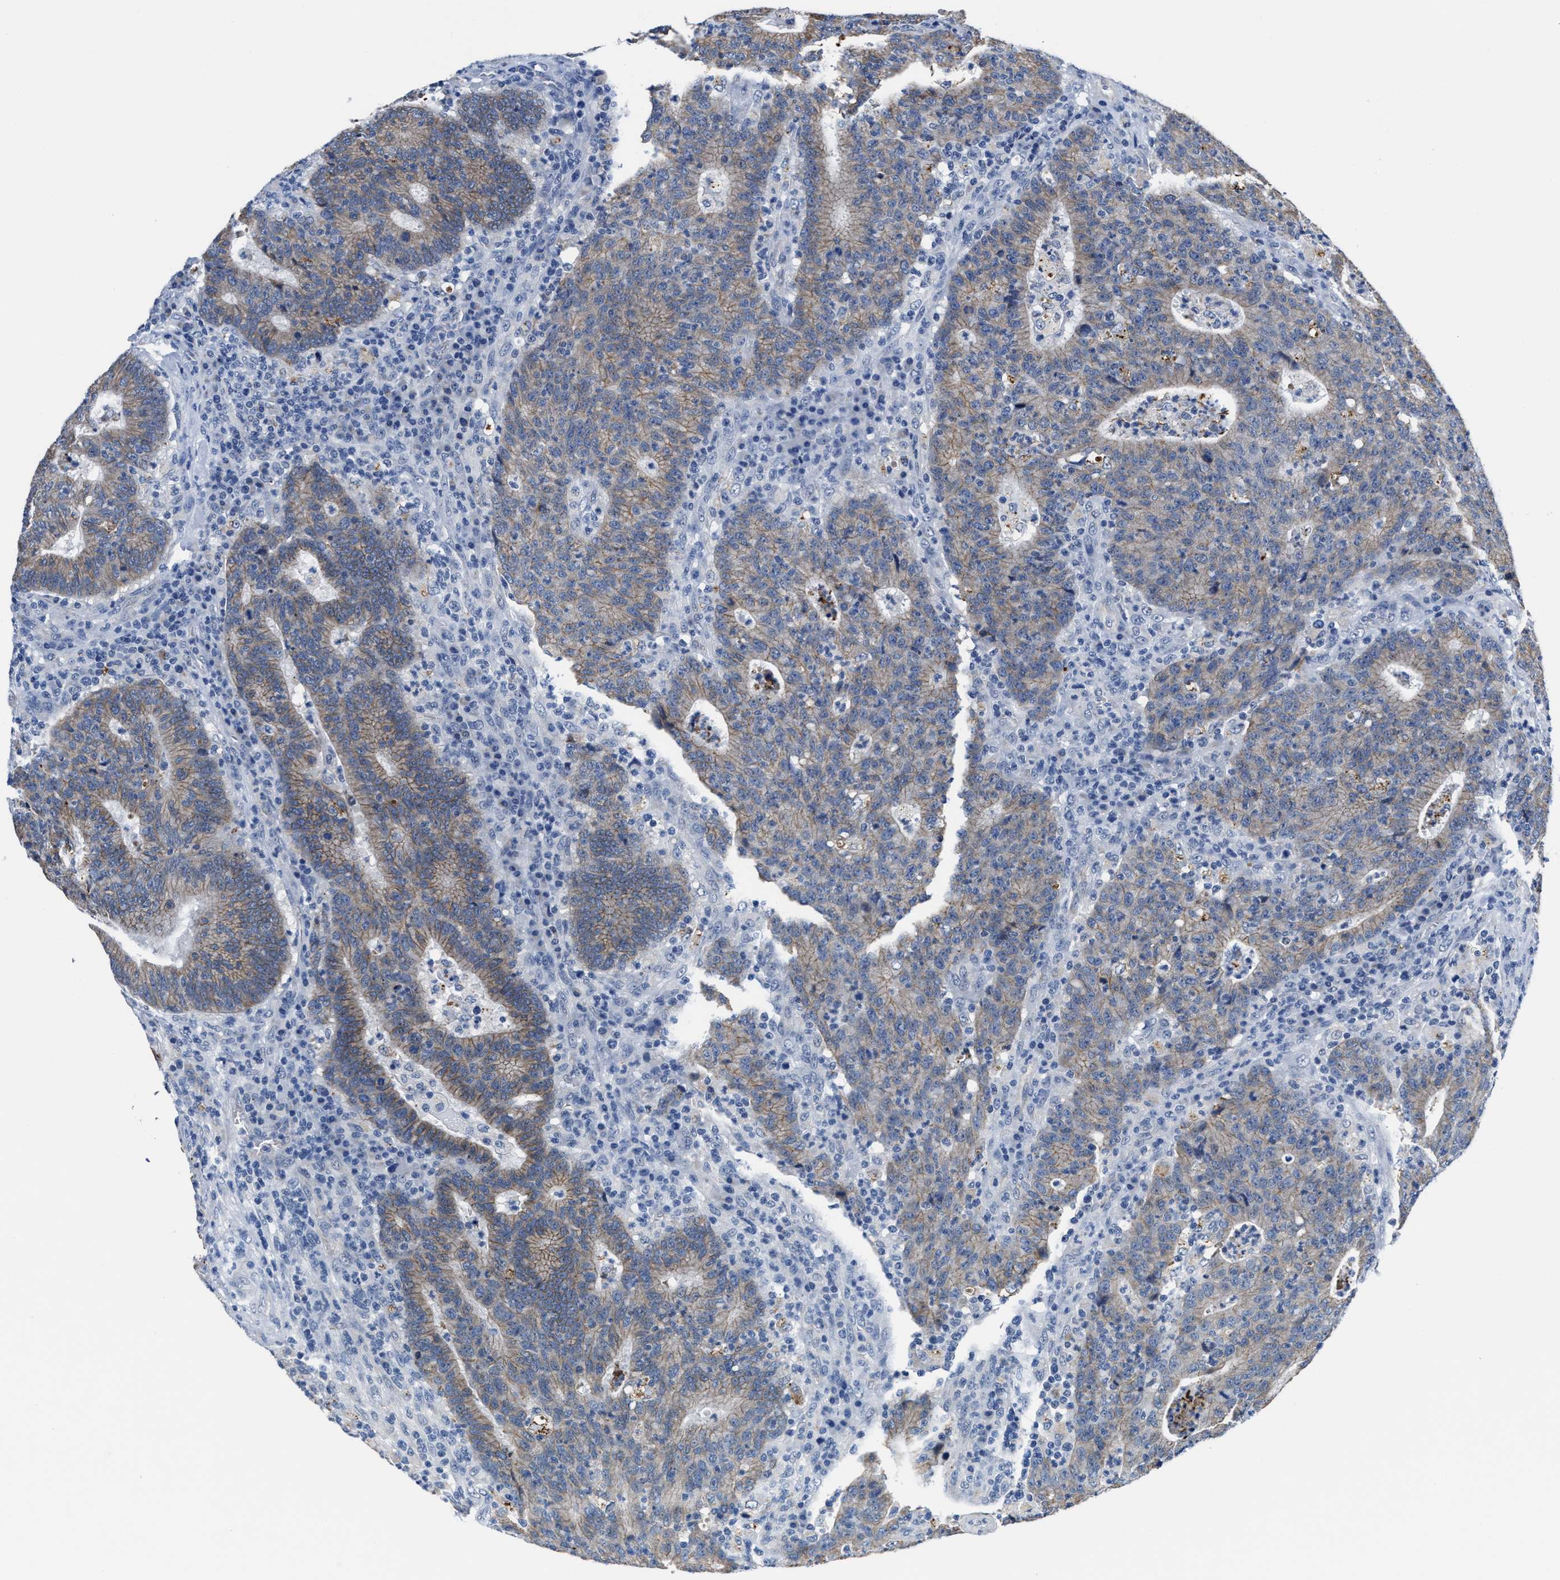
{"staining": {"intensity": "moderate", "quantity": ">75%", "location": "cytoplasmic/membranous"}, "tissue": "colorectal cancer", "cell_type": "Tumor cells", "image_type": "cancer", "snomed": [{"axis": "morphology", "description": "Adenocarcinoma, NOS"}, {"axis": "topography", "description": "Colon"}], "caption": "Colorectal cancer stained with a brown dye demonstrates moderate cytoplasmic/membranous positive staining in about >75% of tumor cells.", "gene": "GHITM", "patient": {"sex": "female", "age": 75}}